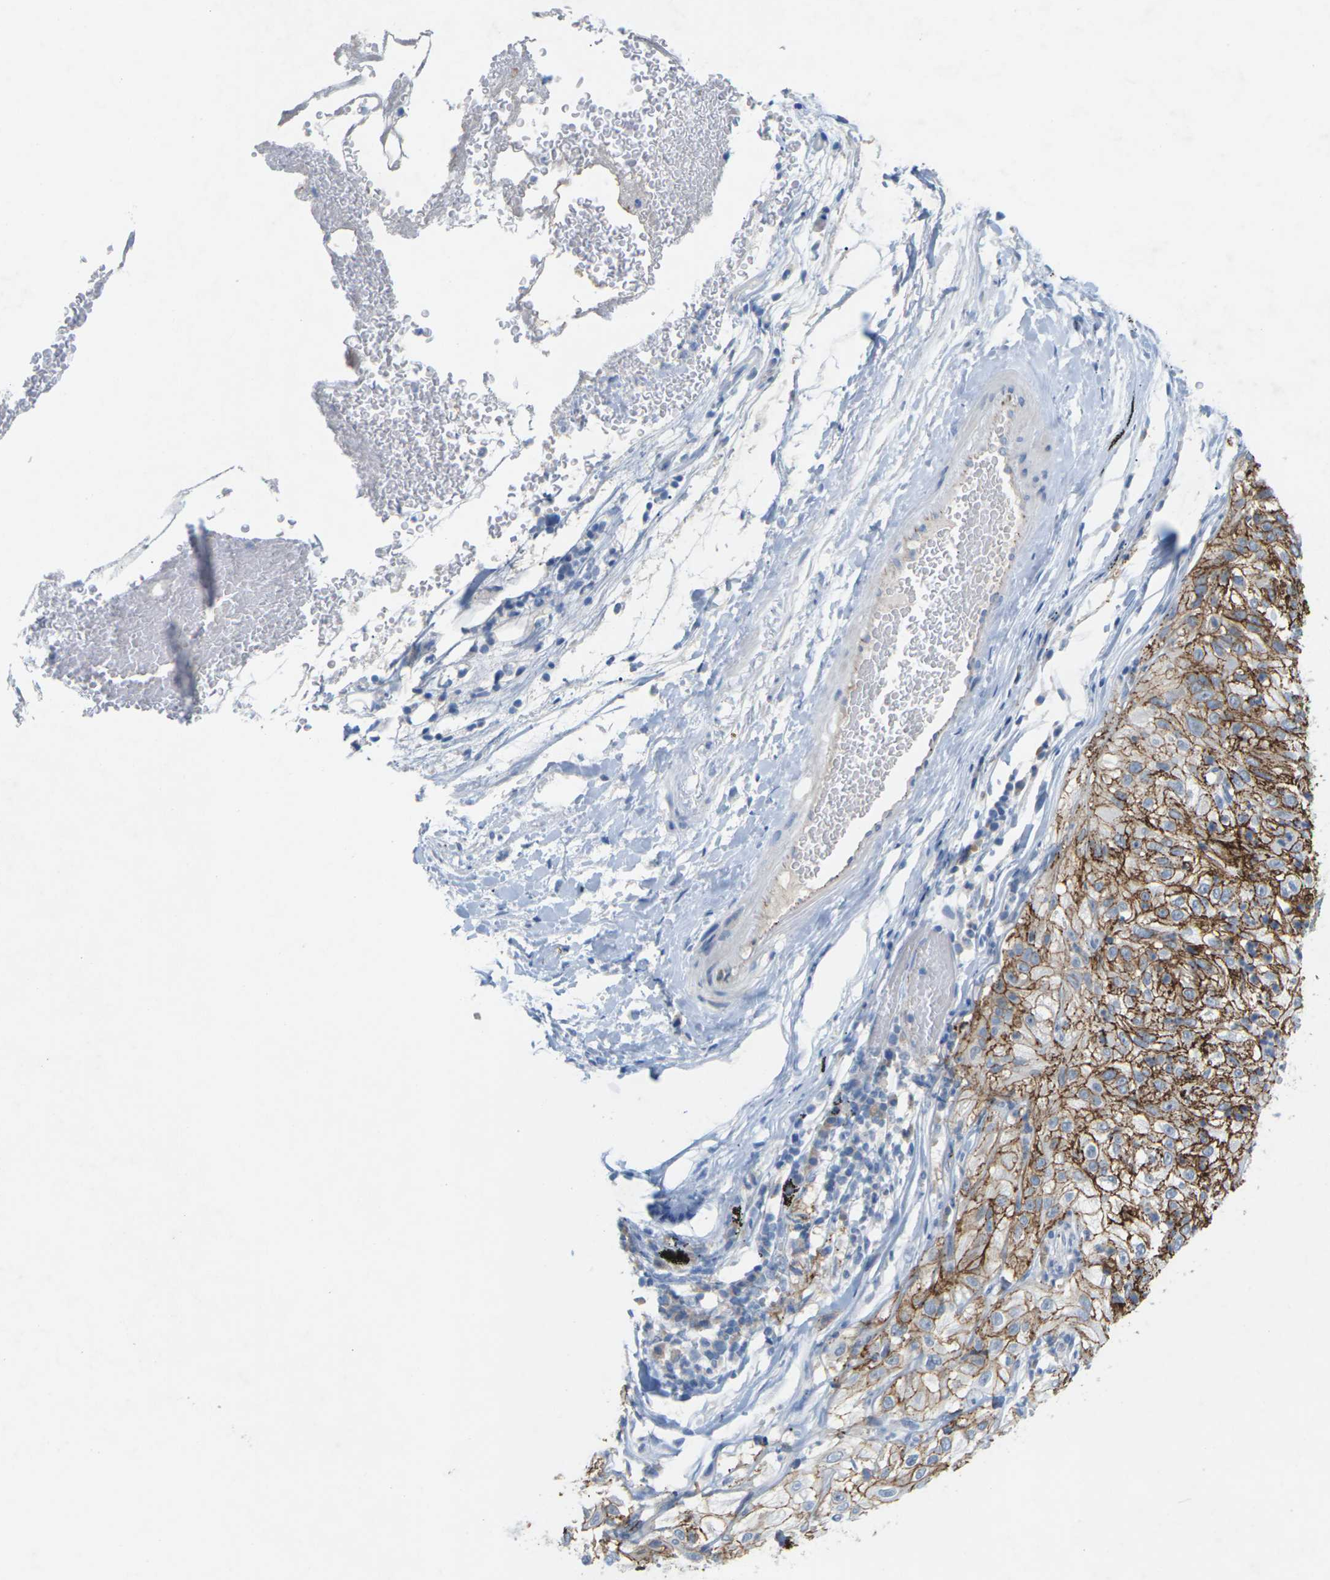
{"staining": {"intensity": "strong", "quantity": ">75%", "location": "cytoplasmic/membranous"}, "tissue": "lung cancer", "cell_type": "Tumor cells", "image_type": "cancer", "snomed": [{"axis": "morphology", "description": "Inflammation, NOS"}, {"axis": "morphology", "description": "Squamous cell carcinoma, NOS"}, {"axis": "topography", "description": "Lymph node"}, {"axis": "topography", "description": "Soft tissue"}, {"axis": "topography", "description": "Lung"}], "caption": "Squamous cell carcinoma (lung) stained for a protein (brown) displays strong cytoplasmic/membranous positive expression in approximately >75% of tumor cells.", "gene": "CLDN3", "patient": {"sex": "male", "age": 66}}